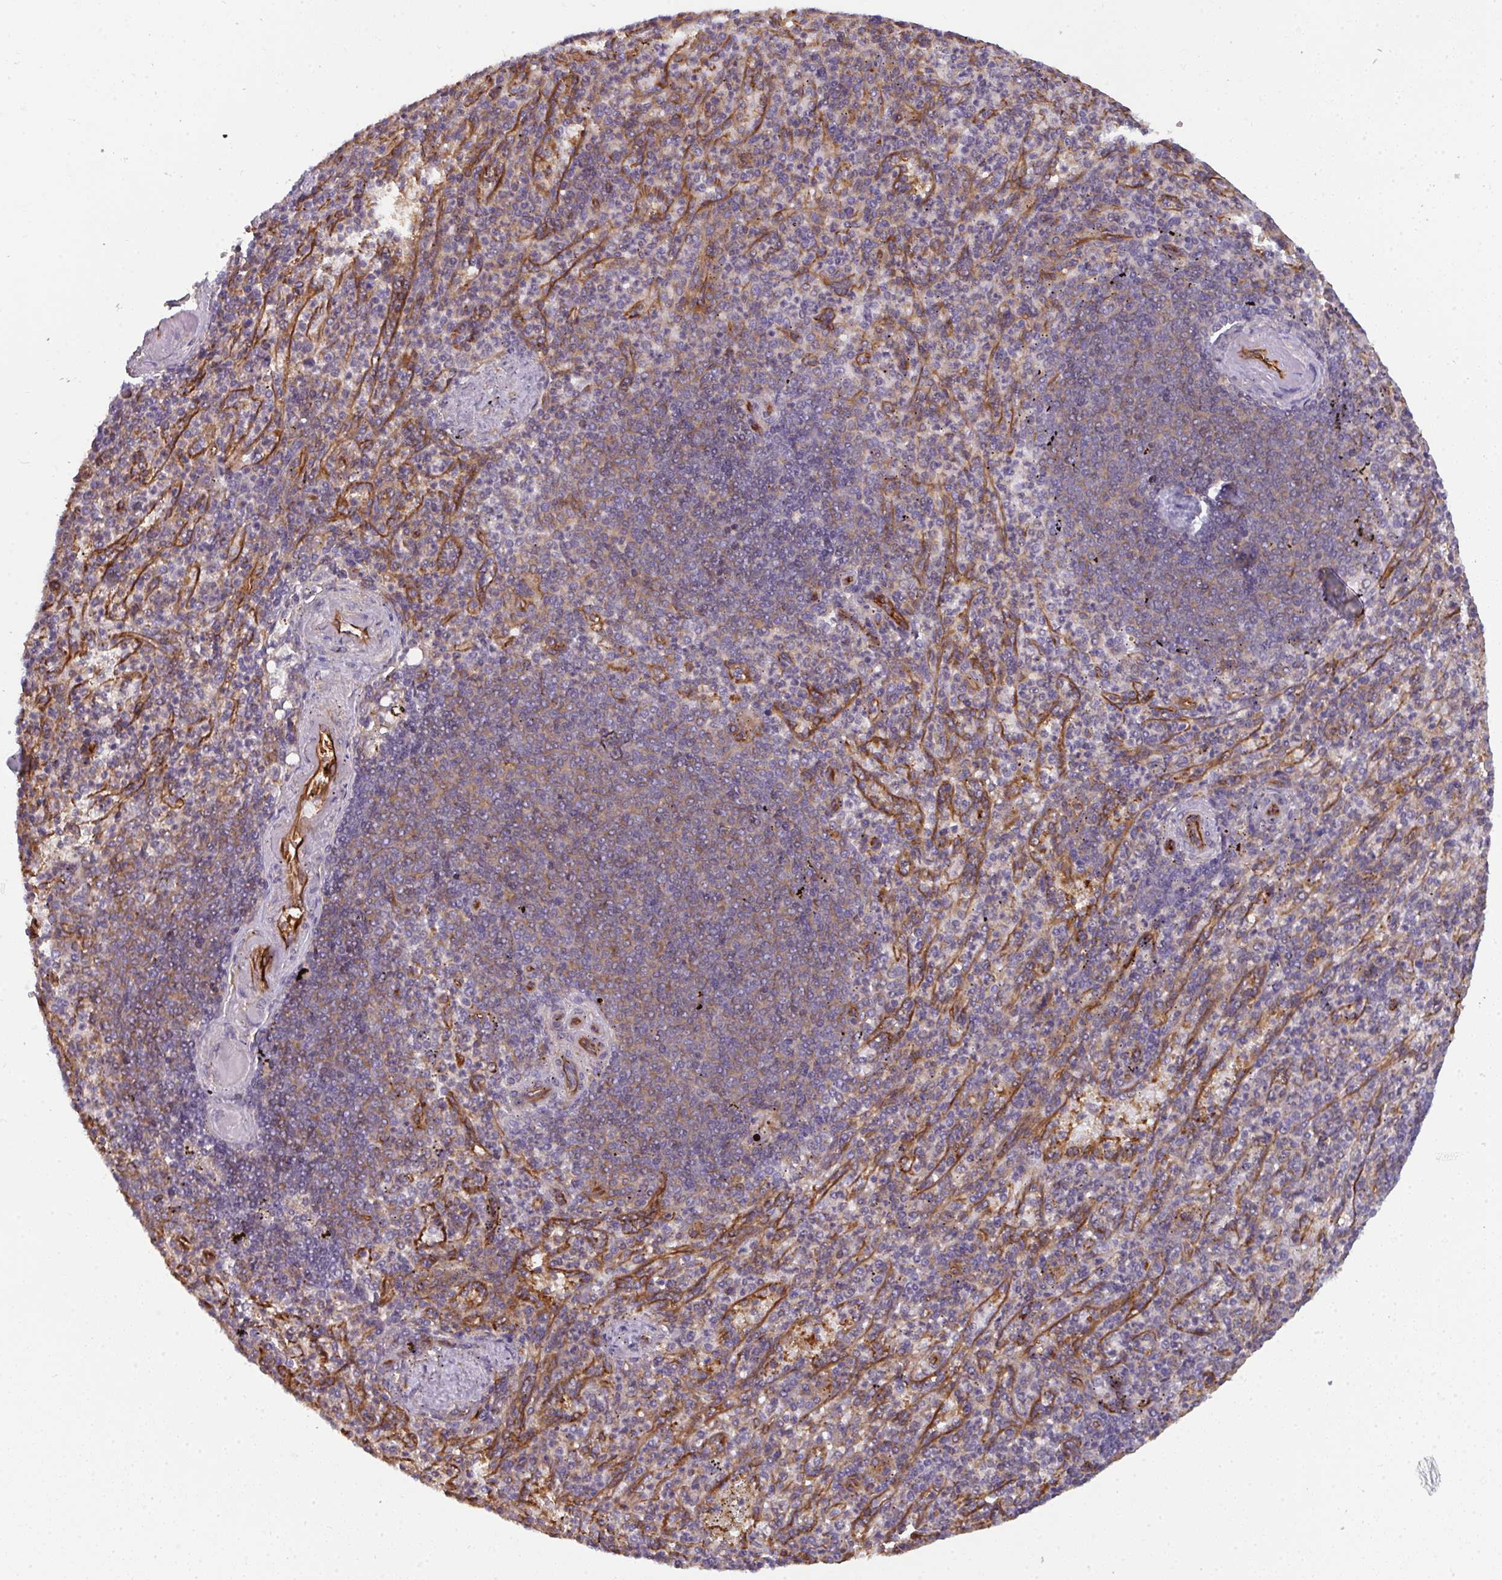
{"staining": {"intensity": "negative", "quantity": "none", "location": "none"}, "tissue": "spleen", "cell_type": "Cells in red pulp", "image_type": "normal", "snomed": [{"axis": "morphology", "description": "Normal tissue, NOS"}, {"axis": "topography", "description": "Spleen"}], "caption": "Immunohistochemistry of normal human spleen shows no positivity in cells in red pulp.", "gene": "DYNC1I2", "patient": {"sex": "female", "age": 74}}